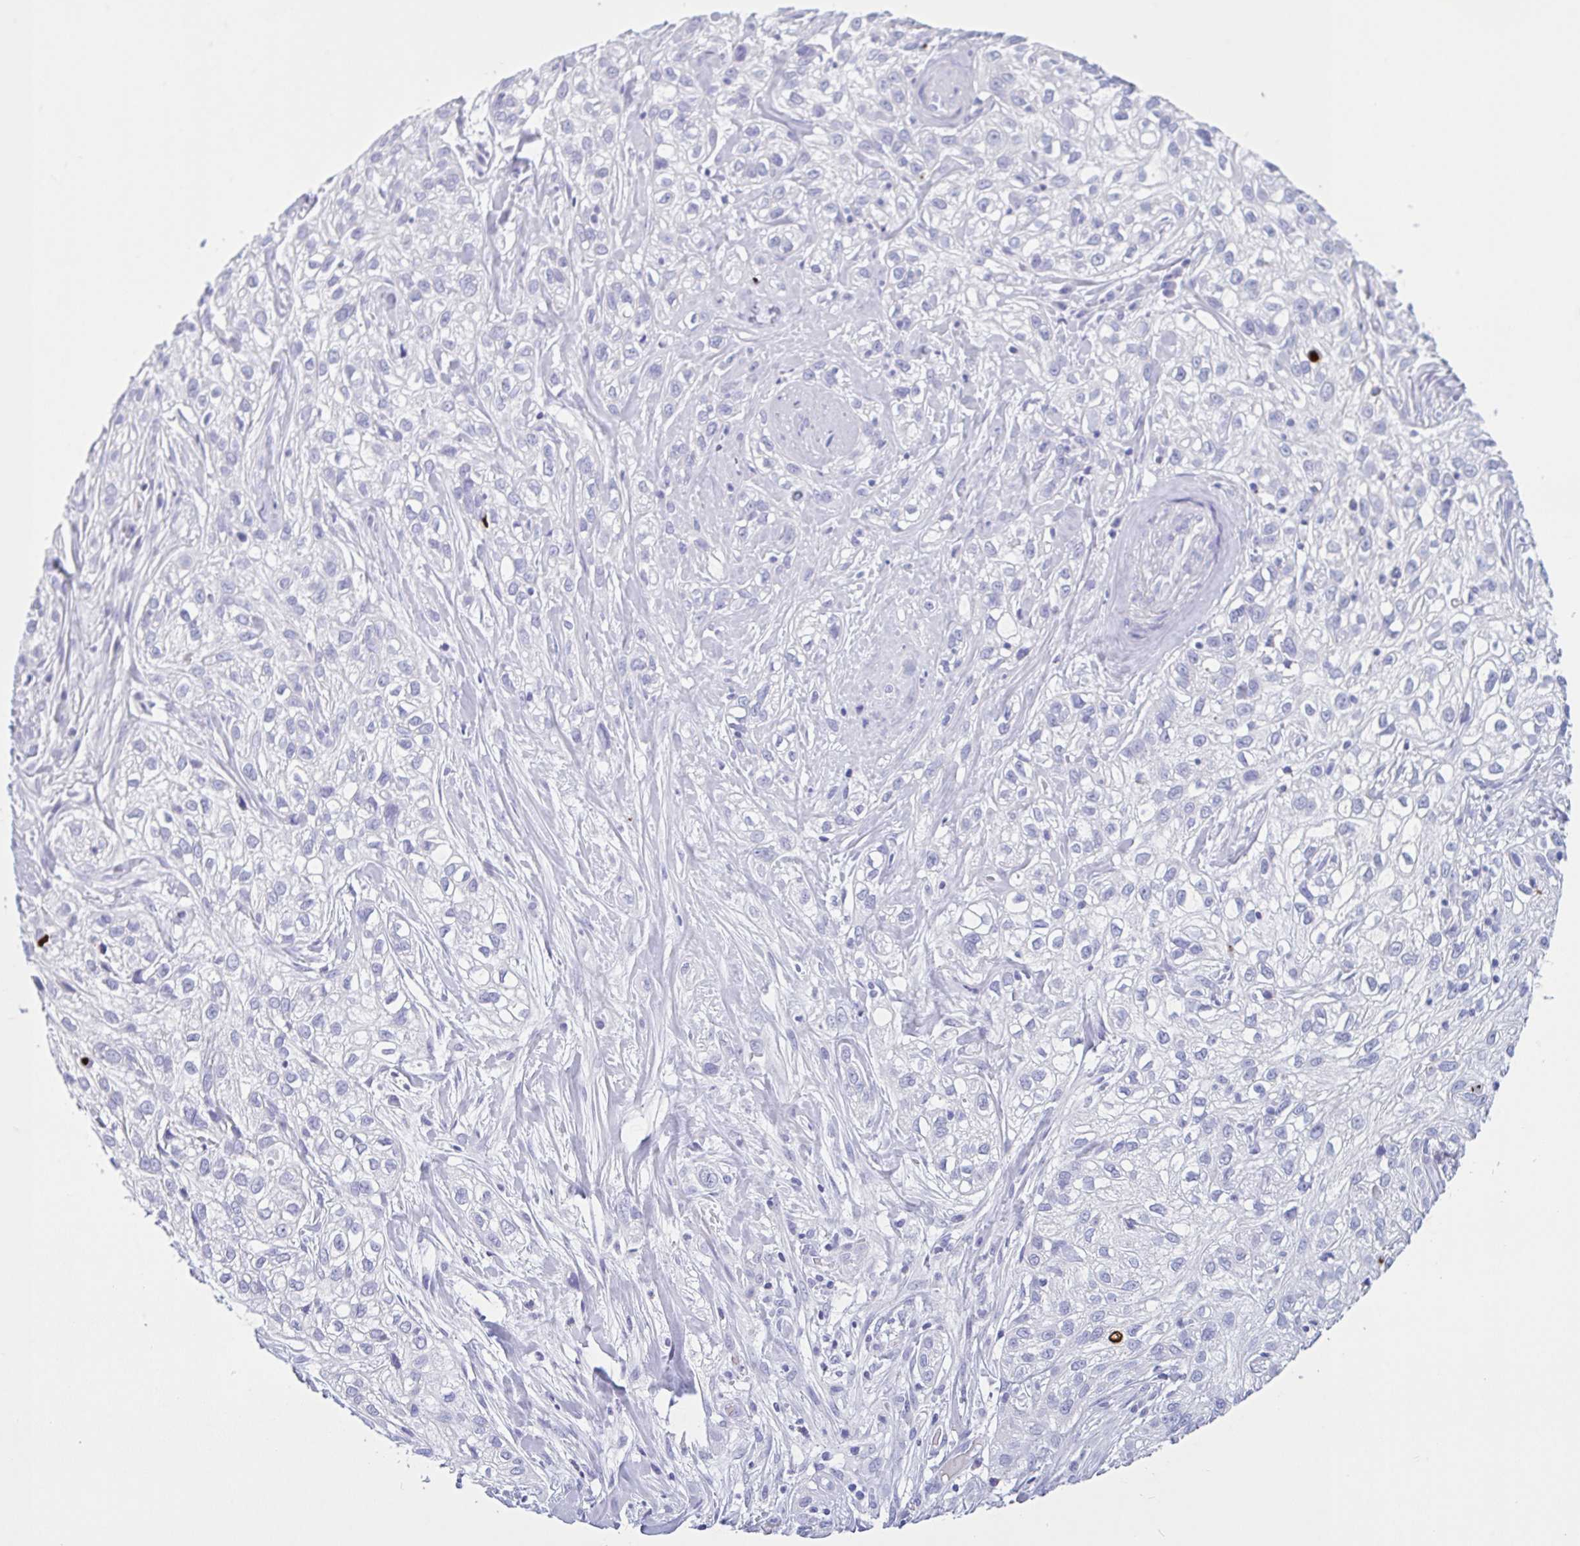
{"staining": {"intensity": "negative", "quantity": "none", "location": "none"}, "tissue": "skin cancer", "cell_type": "Tumor cells", "image_type": "cancer", "snomed": [{"axis": "morphology", "description": "Squamous cell carcinoma, NOS"}, {"axis": "topography", "description": "Skin"}], "caption": "The image demonstrates no staining of tumor cells in skin squamous cell carcinoma. Nuclei are stained in blue.", "gene": "OR4N4", "patient": {"sex": "male", "age": 82}}